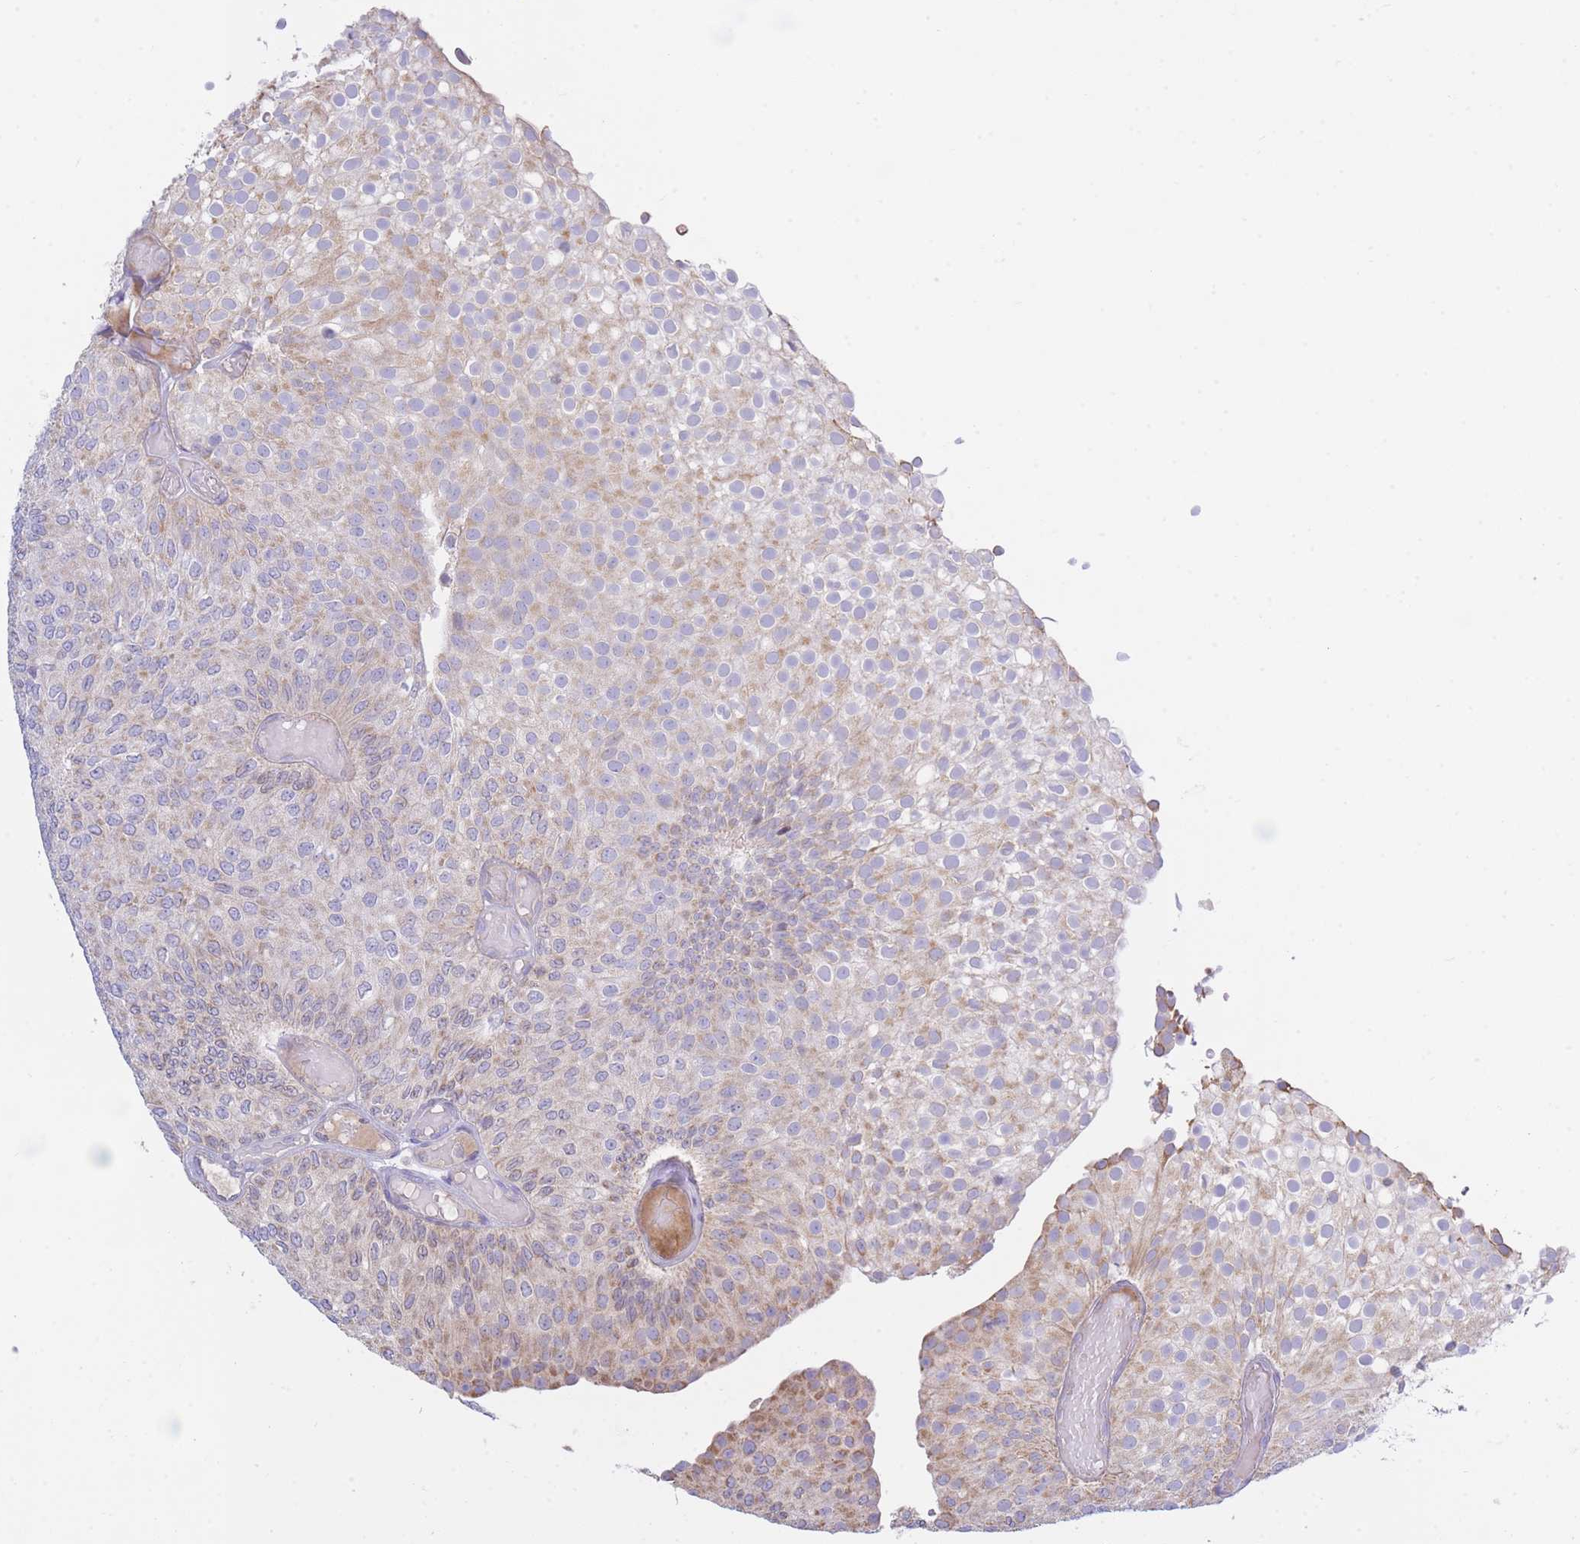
{"staining": {"intensity": "moderate", "quantity": "<25%", "location": "cytoplasmic/membranous"}, "tissue": "urothelial cancer", "cell_type": "Tumor cells", "image_type": "cancer", "snomed": [{"axis": "morphology", "description": "Urothelial carcinoma, Low grade"}, {"axis": "topography", "description": "Urinary bladder"}], "caption": "Tumor cells reveal low levels of moderate cytoplasmic/membranous positivity in about <25% of cells in human low-grade urothelial carcinoma. Ihc stains the protein in brown and the nuclei are stained blue.", "gene": "NANP", "patient": {"sex": "male", "age": 78}}